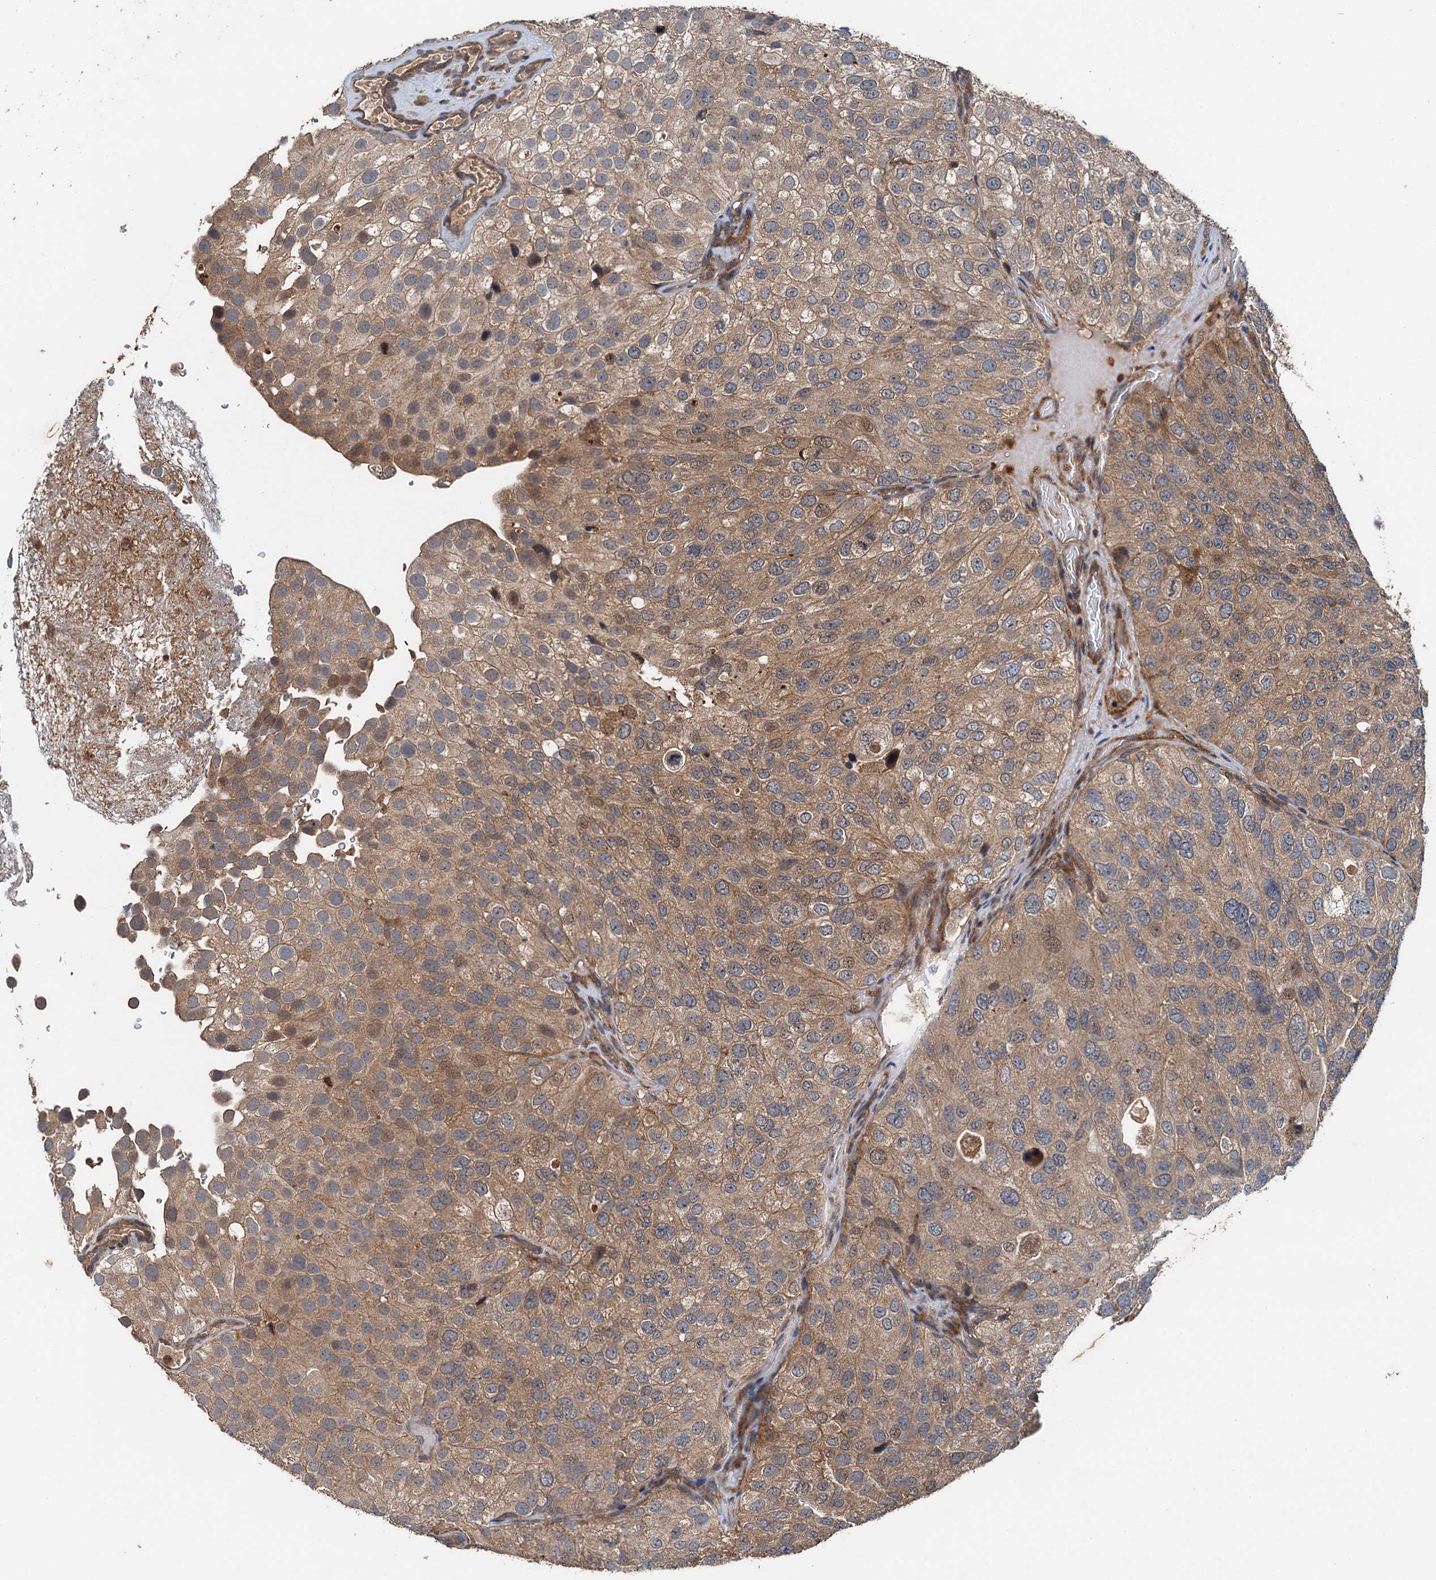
{"staining": {"intensity": "moderate", "quantity": ">75%", "location": "cytoplasmic/membranous,nuclear"}, "tissue": "urothelial cancer", "cell_type": "Tumor cells", "image_type": "cancer", "snomed": [{"axis": "morphology", "description": "Urothelial carcinoma, Low grade"}, {"axis": "topography", "description": "Urinary bladder"}], "caption": "The histopathology image shows staining of low-grade urothelial carcinoma, revealing moderate cytoplasmic/membranous and nuclear protein staining (brown color) within tumor cells.", "gene": "BORCS5", "patient": {"sex": "male", "age": 78}}